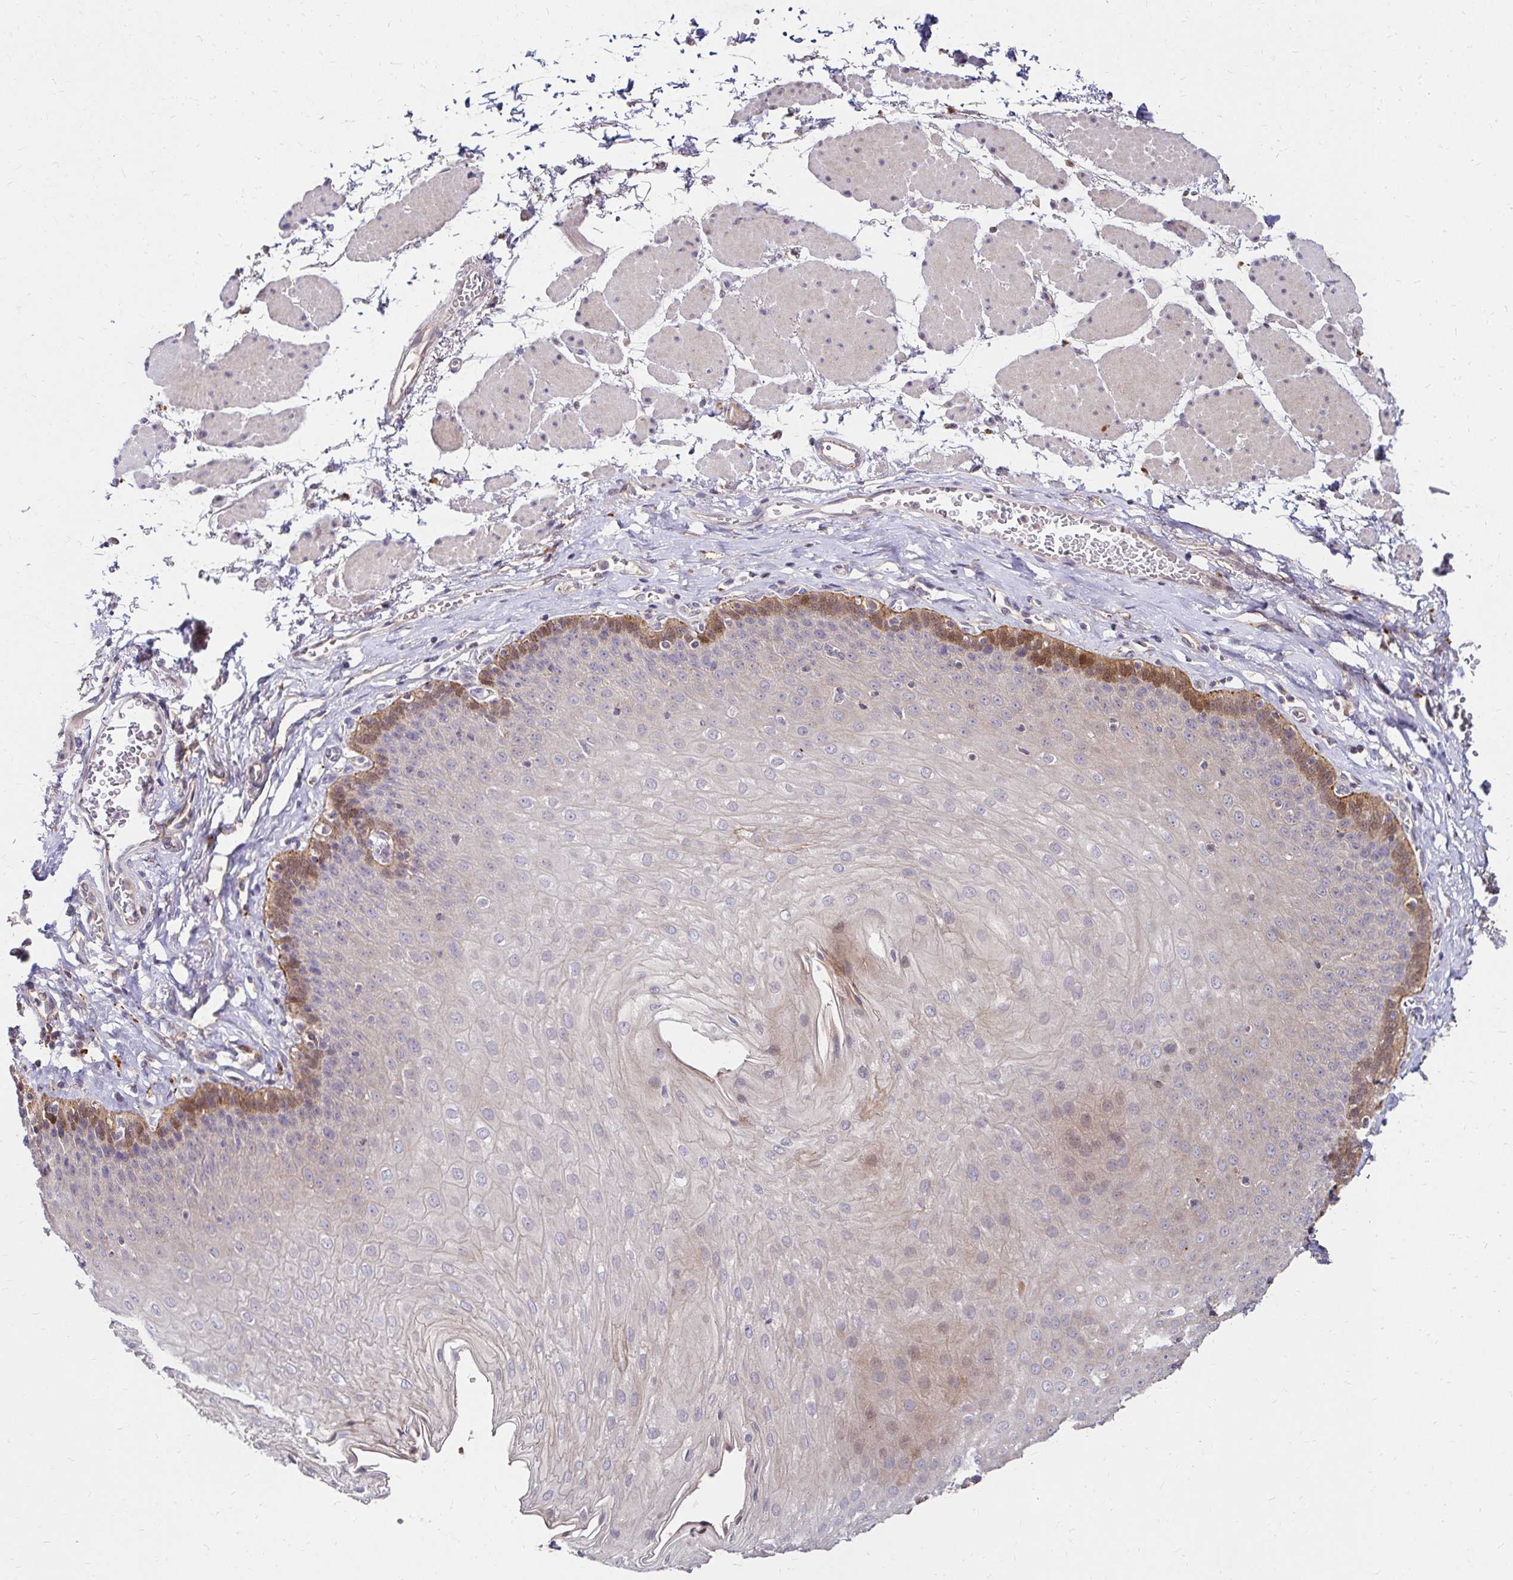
{"staining": {"intensity": "moderate", "quantity": "<25%", "location": "cytoplasmic/membranous"}, "tissue": "esophagus", "cell_type": "Squamous epithelial cells", "image_type": "normal", "snomed": [{"axis": "morphology", "description": "Normal tissue, NOS"}, {"axis": "topography", "description": "Esophagus"}], "caption": "DAB (3,3'-diaminobenzidine) immunohistochemical staining of benign esophagus exhibits moderate cytoplasmic/membranous protein positivity in about <25% of squamous epithelial cells.", "gene": "IDUA", "patient": {"sex": "female", "age": 81}}